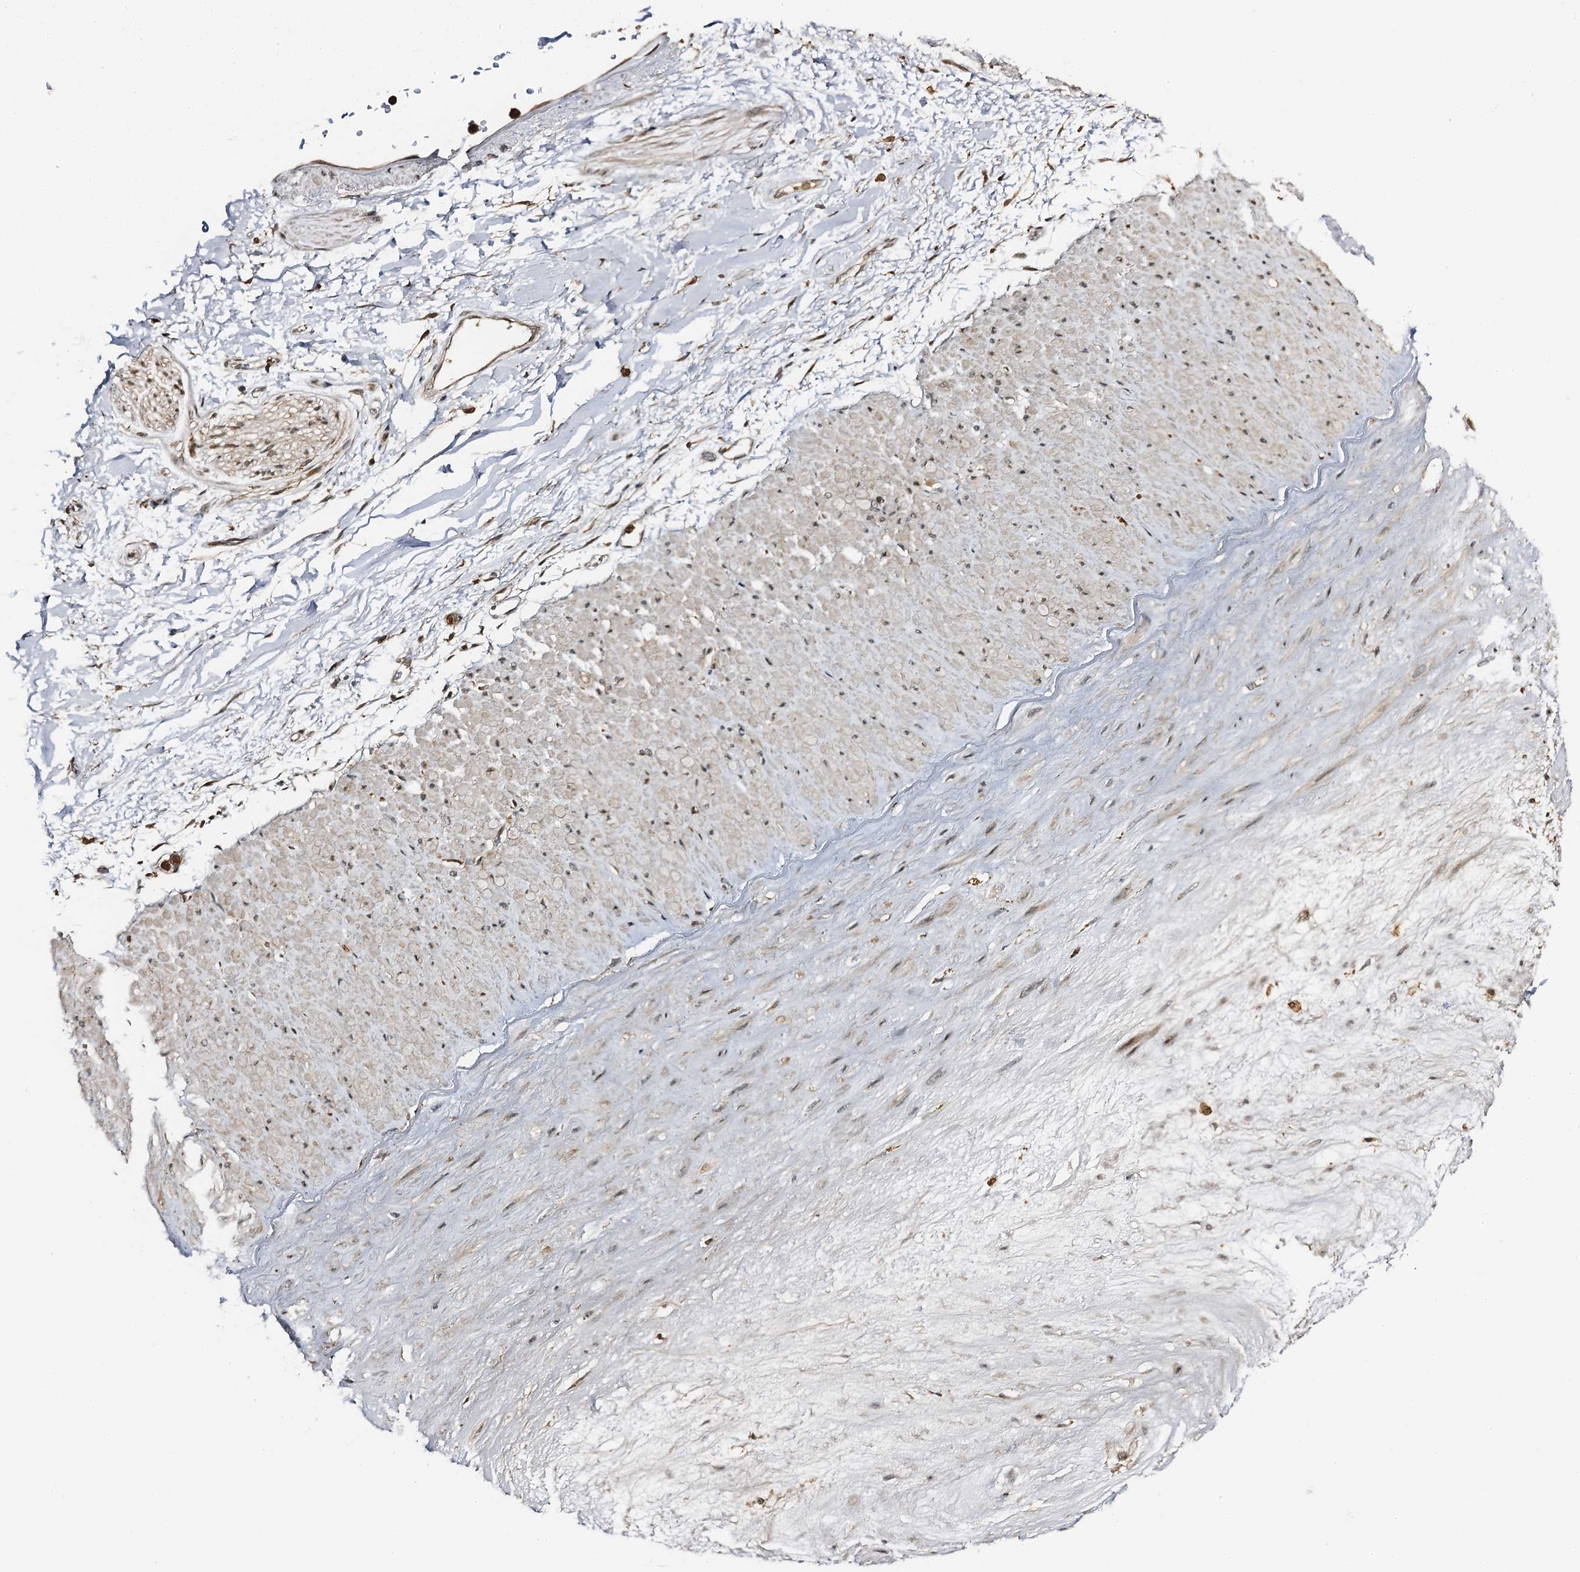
{"staining": {"intensity": "moderate", "quantity": ">75%", "location": "nuclear"}, "tissue": "adipose tissue", "cell_type": "Adipocytes", "image_type": "normal", "snomed": [{"axis": "morphology", "description": "Normal tissue, NOS"}, {"axis": "topography", "description": "Soft tissue"}], "caption": "Immunohistochemical staining of benign adipose tissue shows moderate nuclear protein staining in approximately >75% of adipocytes. (Stains: DAB (3,3'-diaminobenzidine) in brown, nuclei in blue, Microscopy: brightfield microscopy at high magnification).", "gene": "ZNF609", "patient": {"sex": "male", "age": 72}}